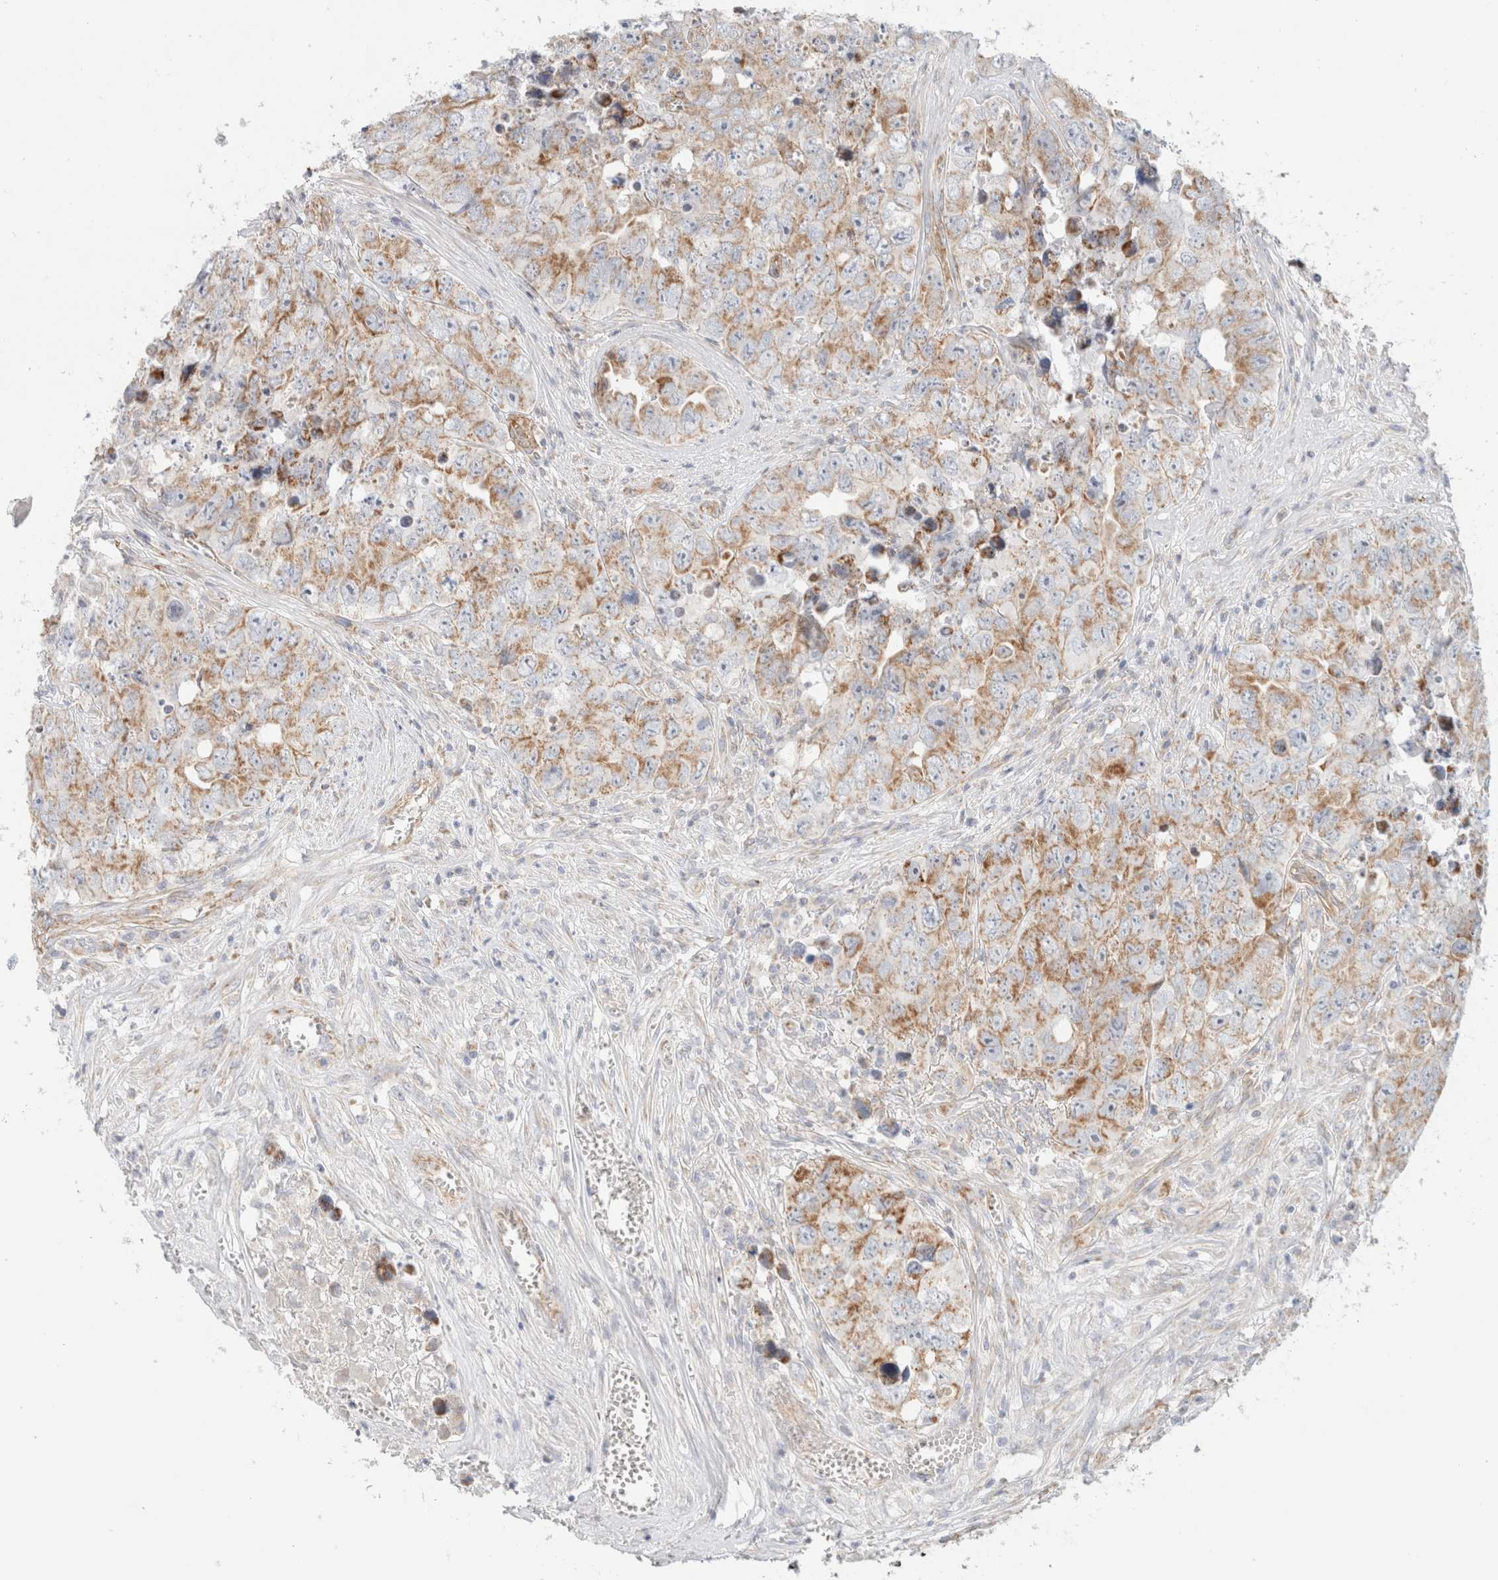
{"staining": {"intensity": "moderate", "quantity": ">75%", "location": "cytoplasmic/membranous"}, "tissue": "testis cancer", "cell_type": "Tumor cells", "image_type": "cancer", "snomed": [{"axis": "morphology", "description": "Seminoma, NOS"}, {"axis": "morphology", "description": "Carcinoma, Embryonal, NOS"}, {"axis": "topography", "description": "Testis"}], "caption": "Protein expression by IHC shows moderate cytoplasmic/membranous staining in approximately >75% of tumor cells in testis cancer.", "gene": "MRM3", "patient": {"sex": "male", "age": 43}}